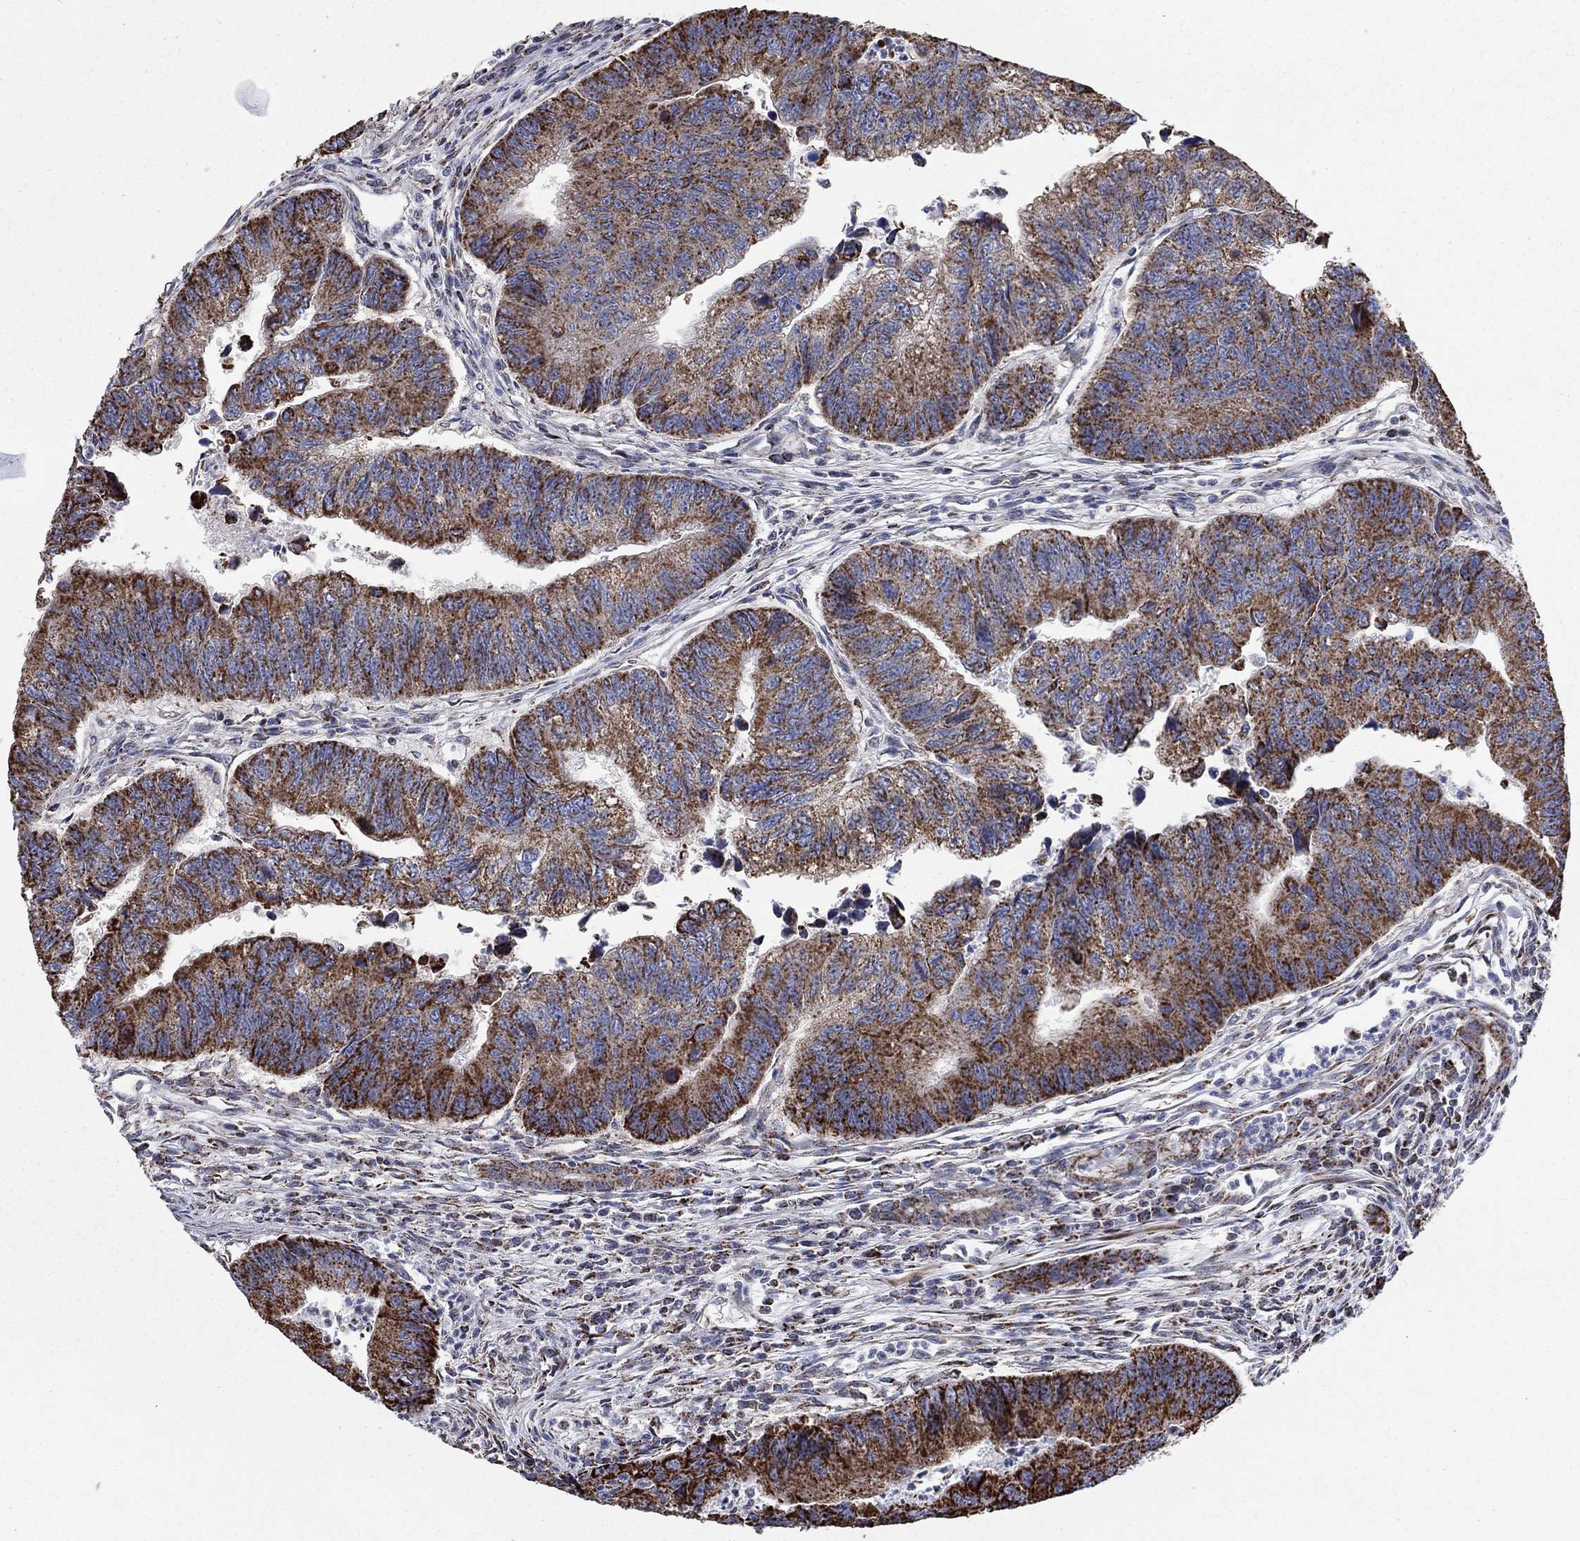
{"staining": {"intensity": "strong", "quantity": "25%-75%", "location": "cytoplasmic/membranous"}, "tissue": "colorectal cancer", "cell_type": "Tumor cells", "image_type": "cancer", "snomed": [{"axis": "morphology", "description": "Adenocarcinoma, NOS"}, {"axis": "topography", "description": "Colon"}], "caption": "Human colorectal cancer (adenocarcinoma) stained with a protein marker shows strong staining in tumor cells.", "gene": "MOAP1", "patient": {"sex": "female", "age": 65}}